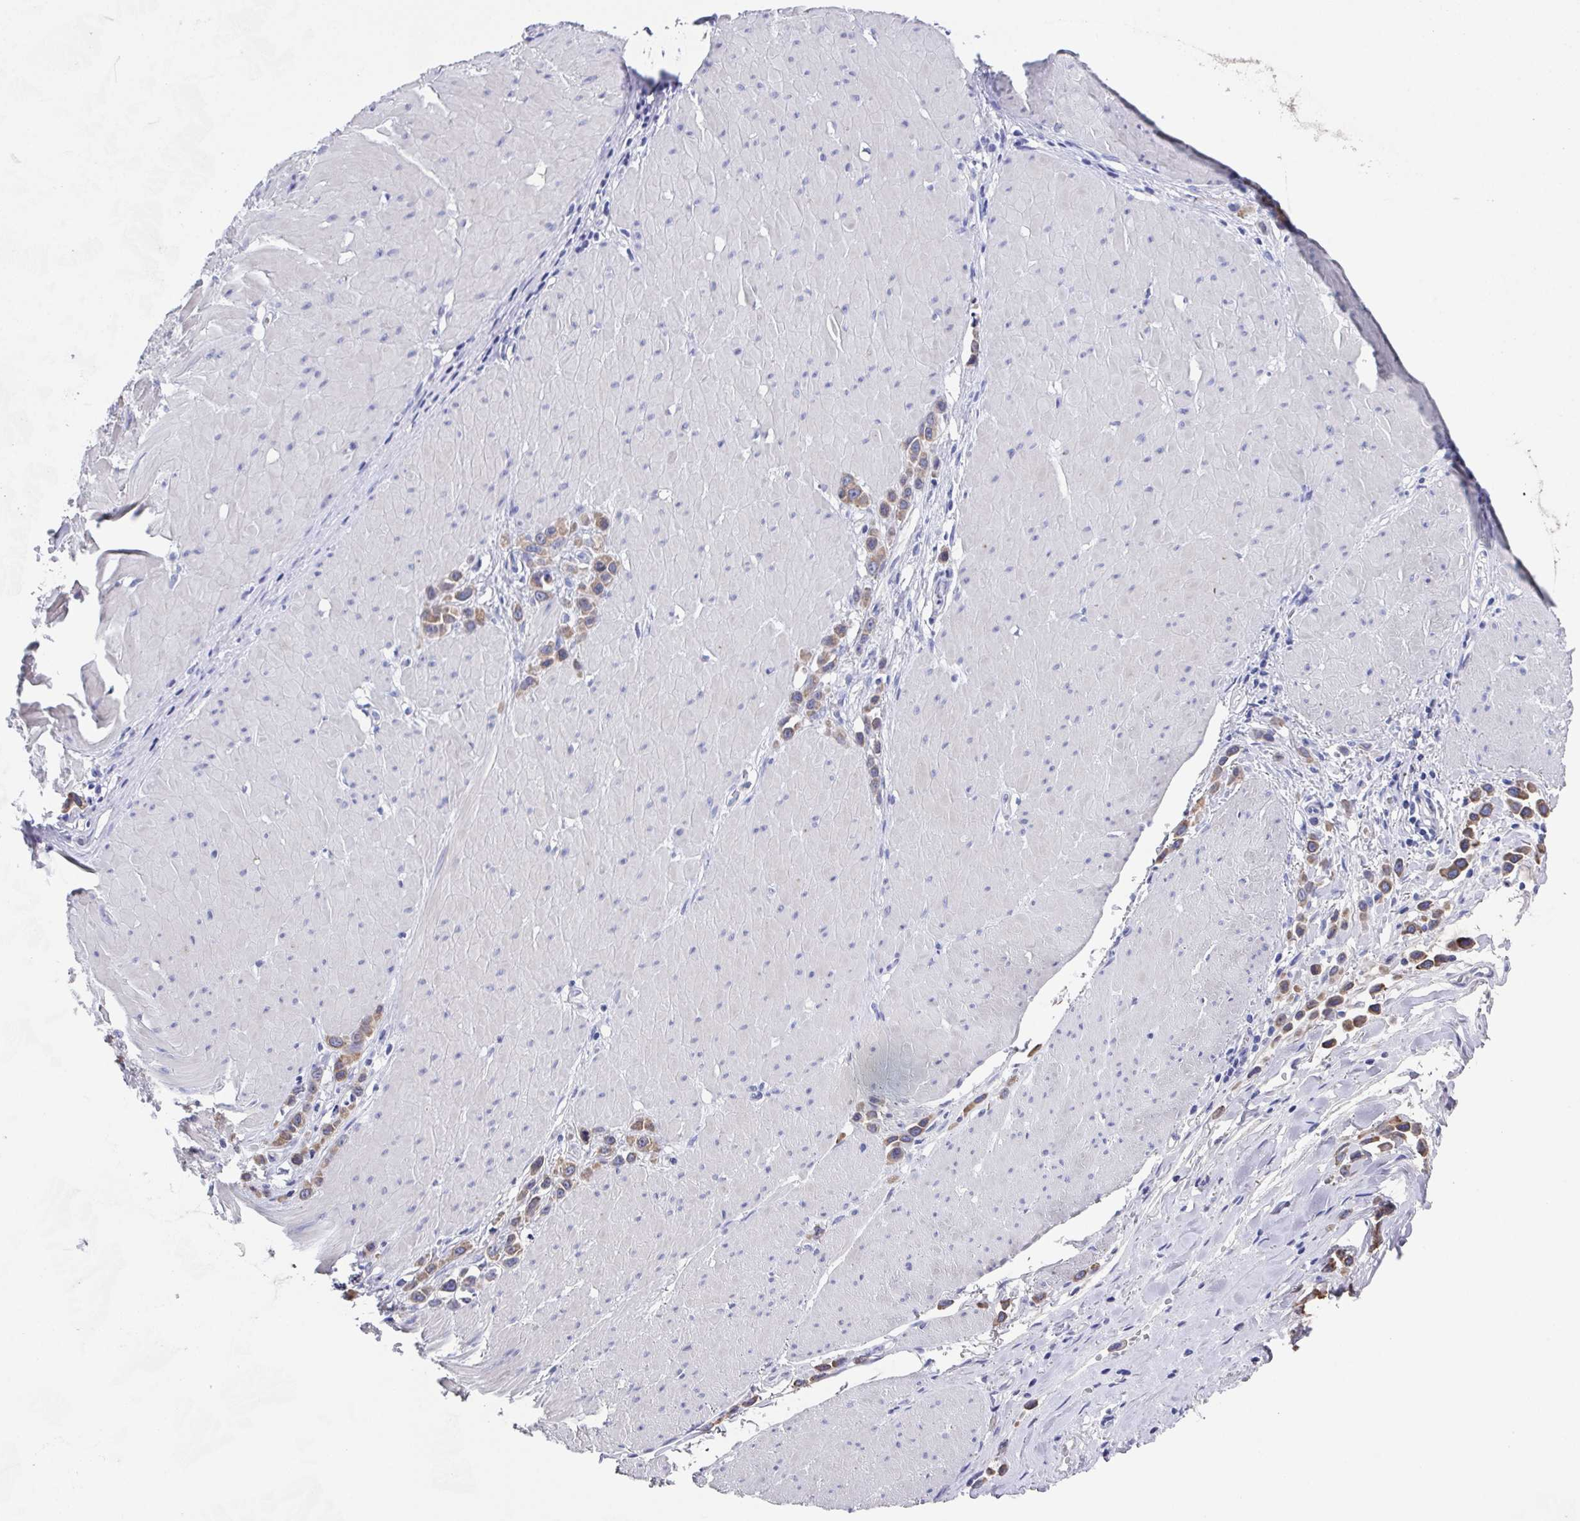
{"staining": {"intensity": "weak", "quantity": ">75%", "location": "cytoplasmic/membranous"}, "tissue": "stomach cancer", "cell_type": "Tumor cells", "image_type": "cancer", "snomed": [{"axis": "morphology", "description": "Adenocarcinoma, NOS"}, {"axis": "topography", "description": "Stomach"}], "caption": "DAB (3,3'-diaminobenzidine) immunohistochemical staining of adenocarcinoma (stomach) exhibits weak cytoplasmic/membranous protein staining in about >75% of tumor cells. (brown staining indicates protein expression, while blue staining denotes nuclei).", "gene": "SSC4D", "patient": {"sex": "male", "age": 47}}